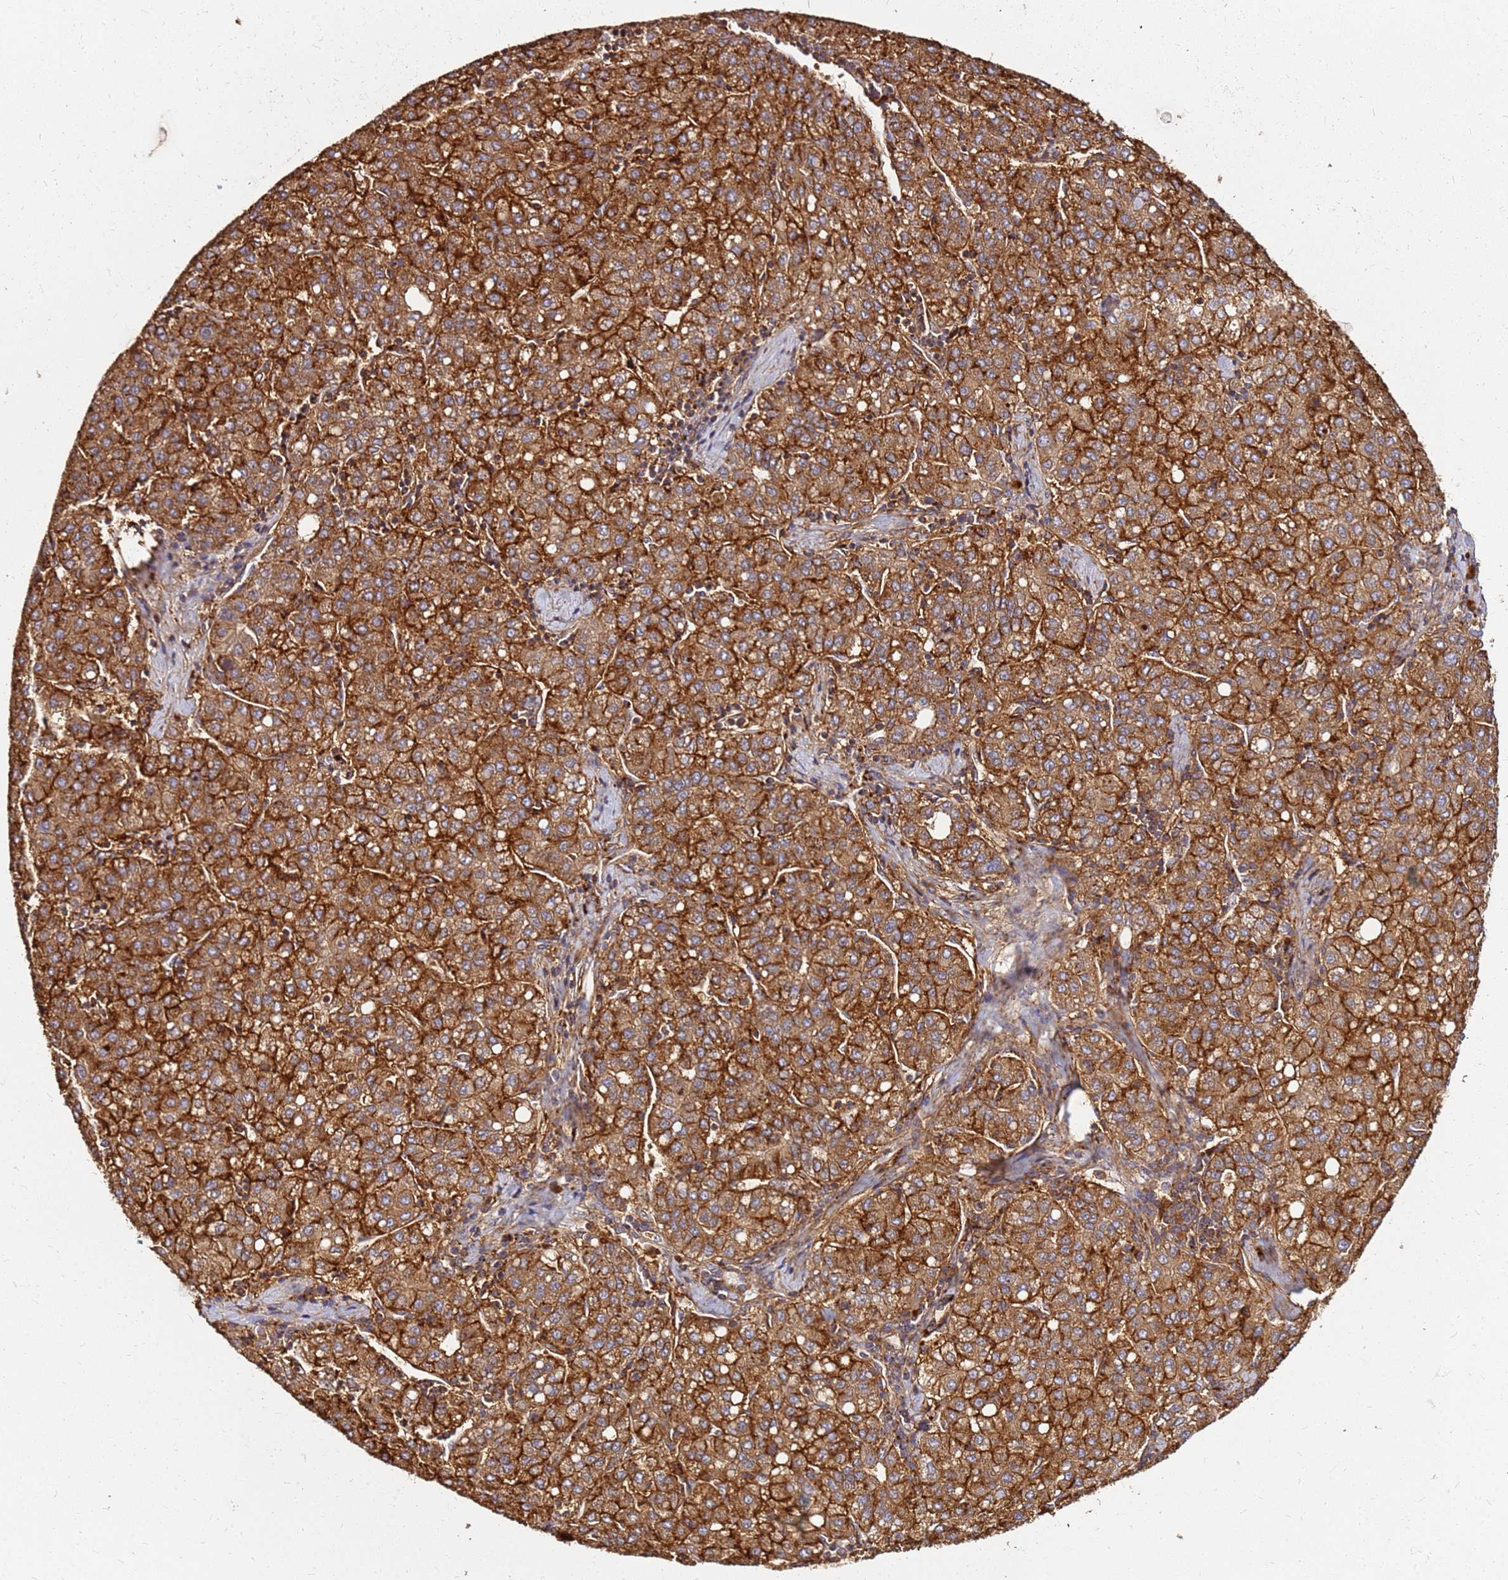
{"staining": {"intensity": "strong", "quantity": ">75%", "location": "cytoplasmic/membranous"}, "tissue": "liver cancer", "cell_type": "Tumor cells", "image_type": "cancer", "snomed": [{"axis": "morphology", "description": "Carcinoma, Hepatocellular, NOS"}, {"axis": "topography", "description": "Liver"}], "caption": "Tumor cells display strong cytoplasmic/membranous staining in approximately >75% of cells in liver cancer.", "gene": "DVL3", "patient": {"sex": "male", "age": 65}}